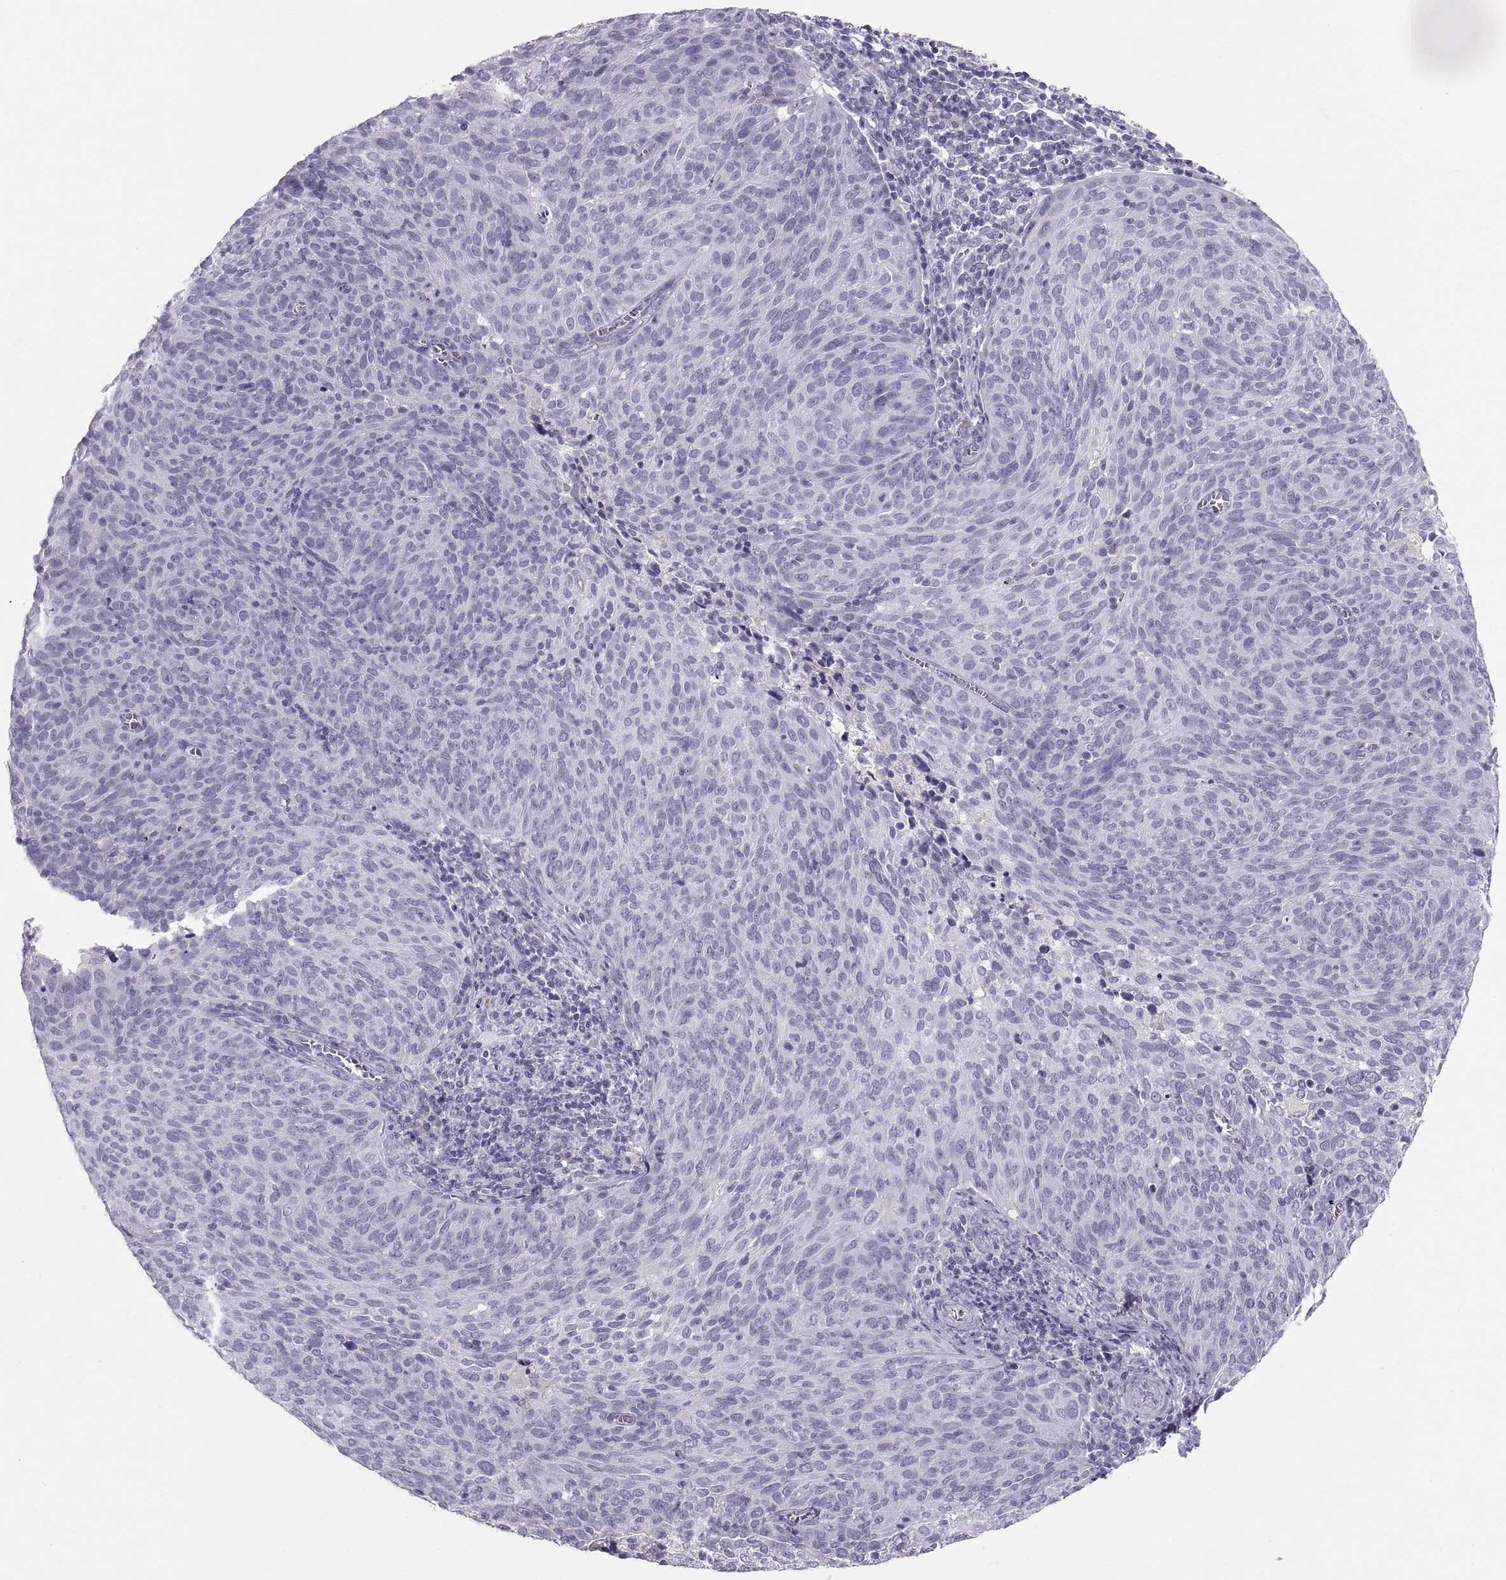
{"staining": {"intensity": "negative", "quantity": "none", "location": "none"}, "tissue": "cervical cancer", "cell_type": "Tumor cells", "image_type": "cancer", "snomed": [{"axis": "morphology", "description": "Squamous cell carcinoma, NOS"}, {"axis": "topography", "description": "Cervix"}], "caption": "This is an immunohistochemistry (IHC) histopathology image of human cervical cancer (squamous cell carcinoma). There is no expression in tumor cells.", "gene": "SLC22A6", "patient": {"sex": "female", "age": 39}}